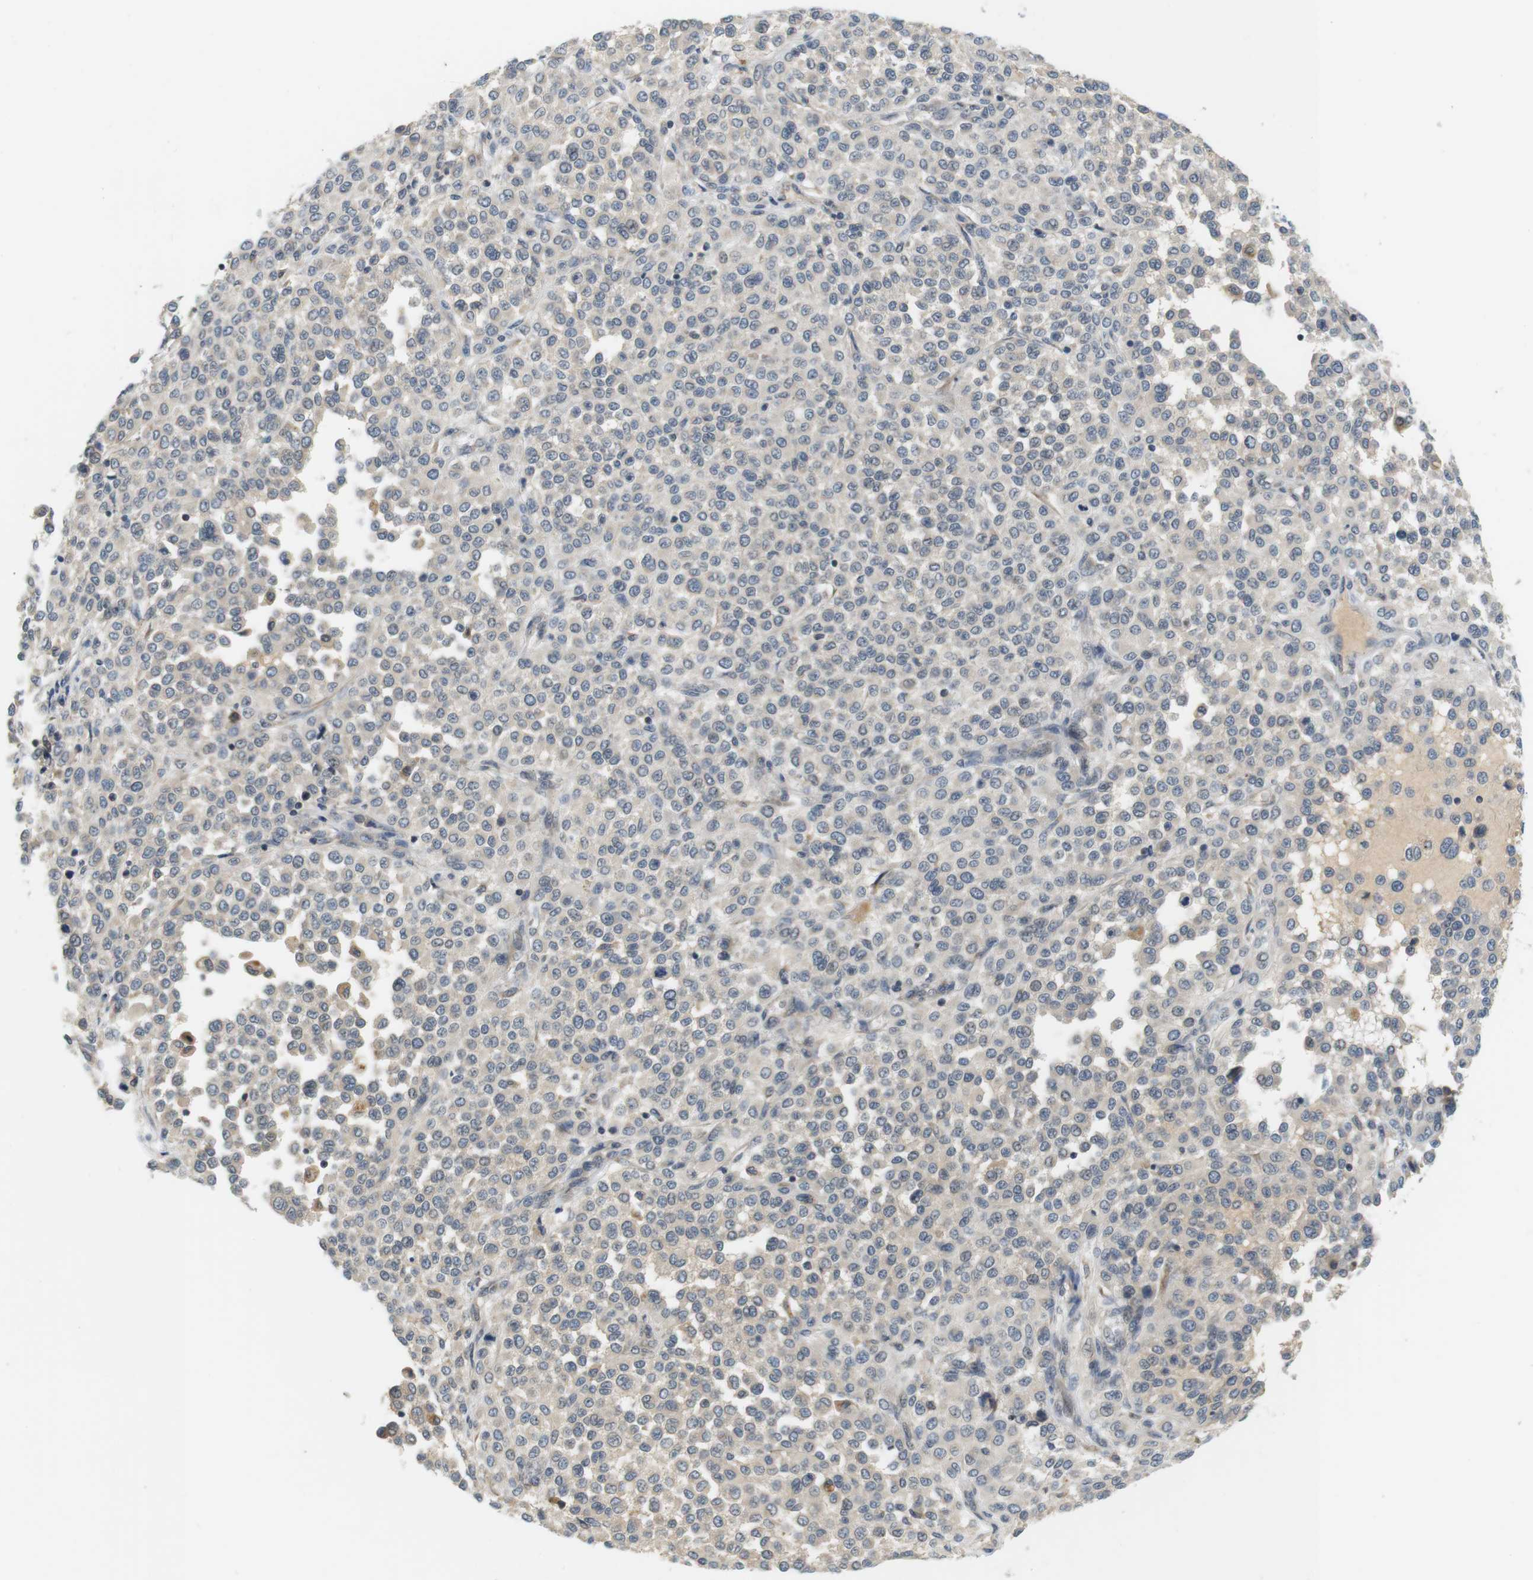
{"staining": {"intensity": "negative", "quantity": "none", "location": "none"}, "tissue": "melanoma", "cell_type": "Tumor cells", "image_type": "cancer", "snomed": [{"axis": "morphology", "description": "Malignant melanoma, Metastatic site"}, {"axis": "topography", "description": "Pancreas"}], "caption": "Immunohistochemical staining of human melanoma demonstrates no significant positivity in tumor cells.", "gene": "WNT7A", "patient": {"sex": "female", "age": 30}}